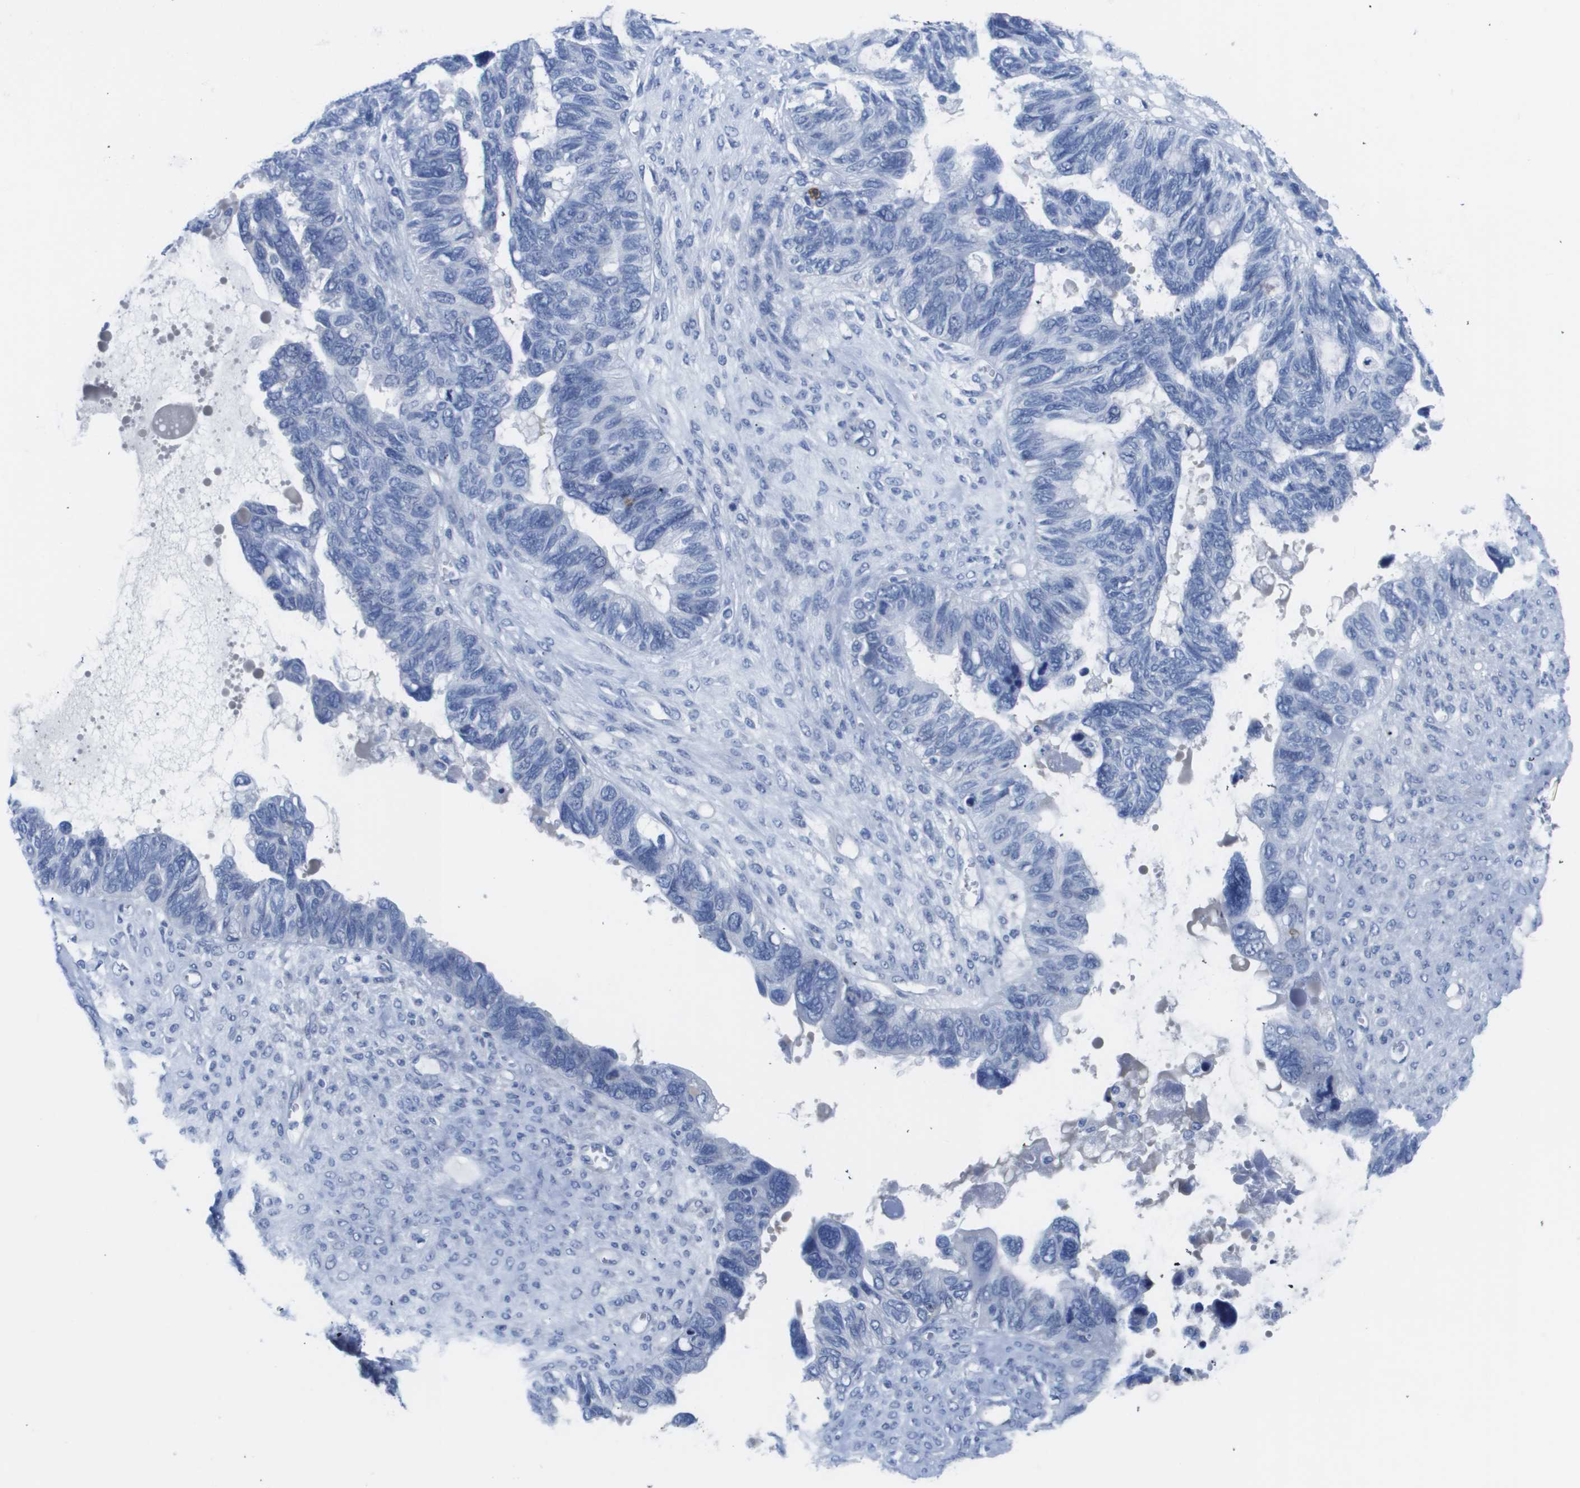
{"staining": {"intensity": "negative", "quantity": "none", "location": "none"}, "tissue": "ovarian cancer", "cell_type": "Tumor cells", "image_type": "cancer", "snomed": [{"axis": "morphology", "description": "Cystadenocarcinoma, serous, NOS"}, {"axis": "topography", "description": "Ovary"}], "caption": "Tumor cells show no significant protein expression in ovarian serous cystadenocarcinoma.", "gene": "MS4A1", "patient": {"sex": "female", "age": 79}}